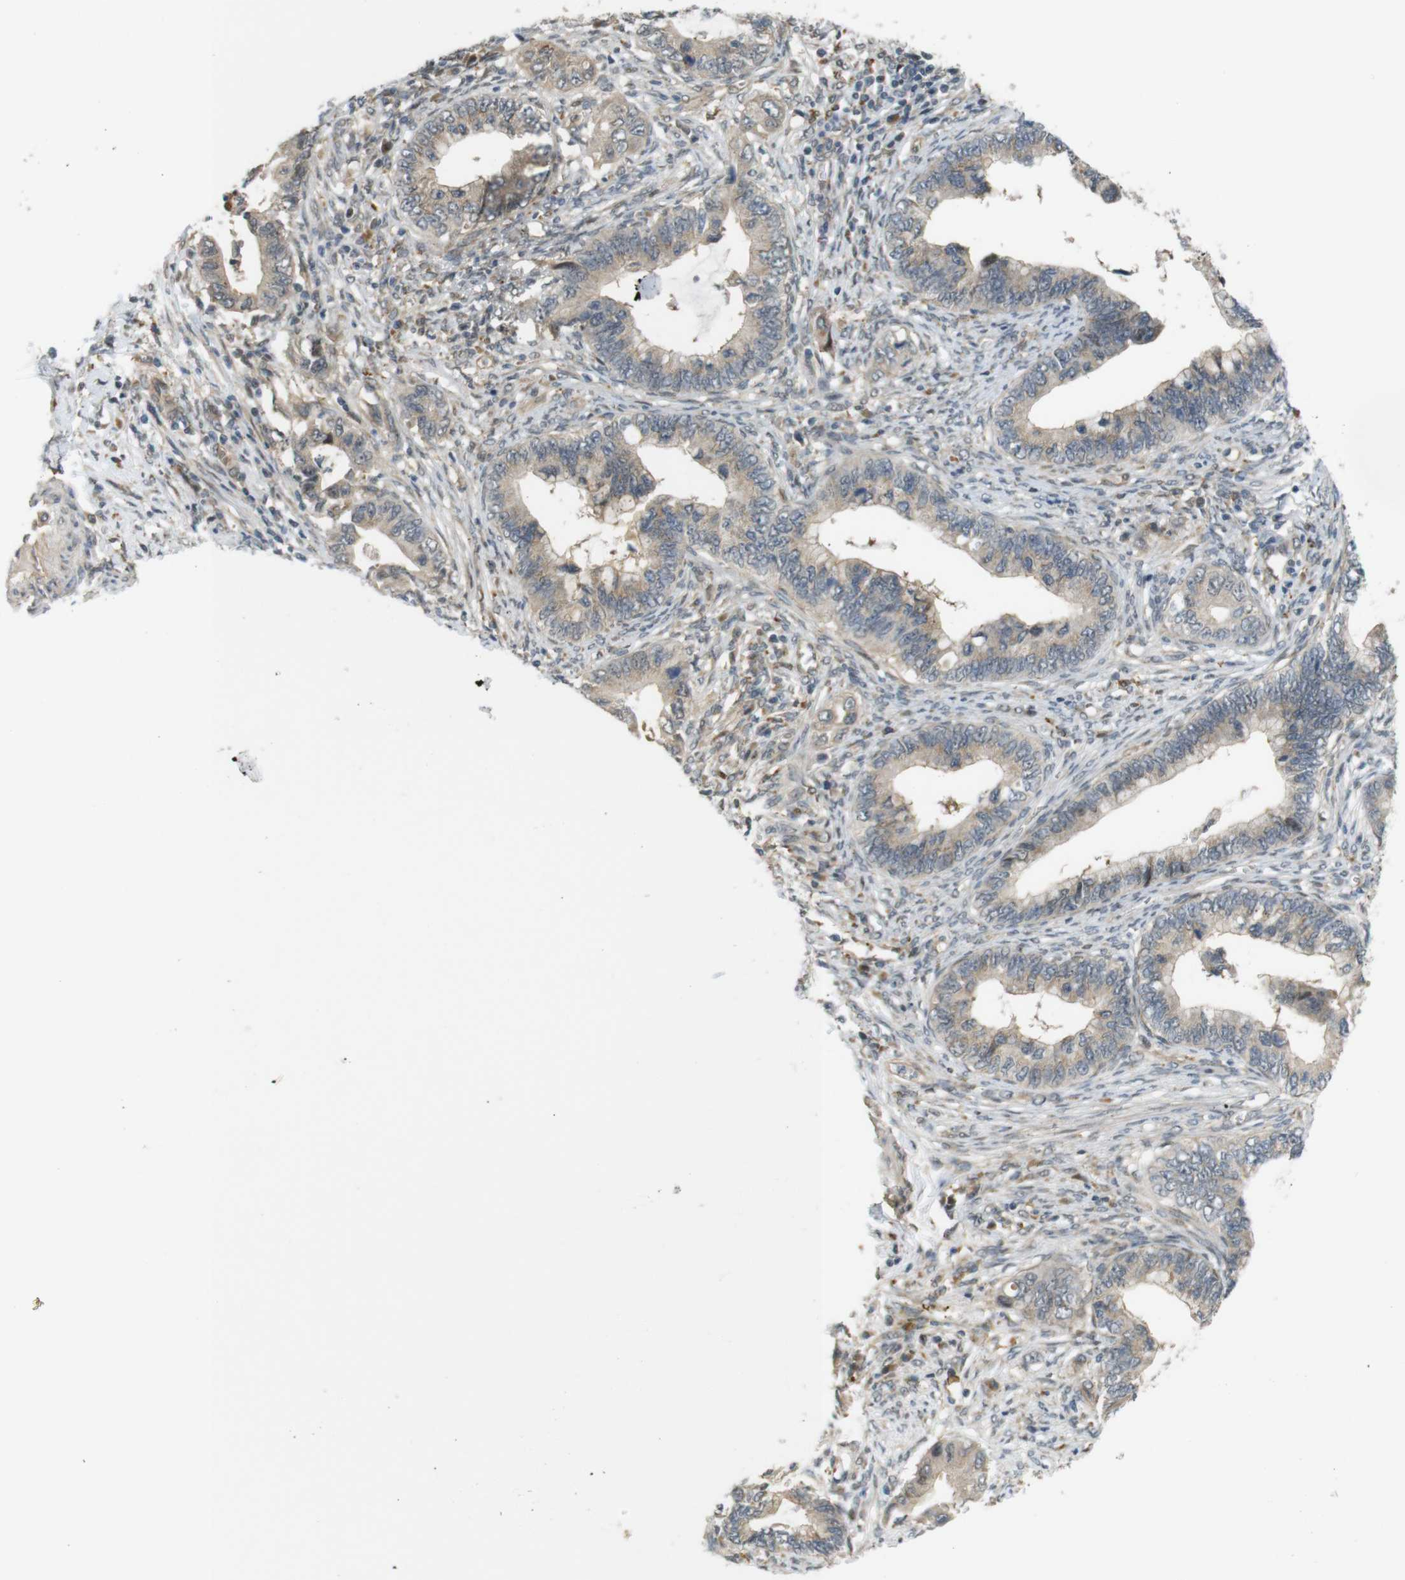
{"staining": {"intensity": "weak", "quantity": "25%-75%", "location": "cytoplasmic/membranous"}, "tissue": "cervical cancer", "cell_type": "Tumor cells", "image_type": "cancer", "snomed": [{"axis": "morphology", "description": "Adenocarcinoma, NOS"}, {"axis": "topography", "description": "Cervix"}], "caption": "Immunohistochemical staining of human cervical cancer (adenocarcinoma) displays weak cytoplasmic/membranous protein expression in approximately 25%-75% of tumor cells.", "gene": "TSPAN9", "patient": {"sex": "female", "age": 44}}